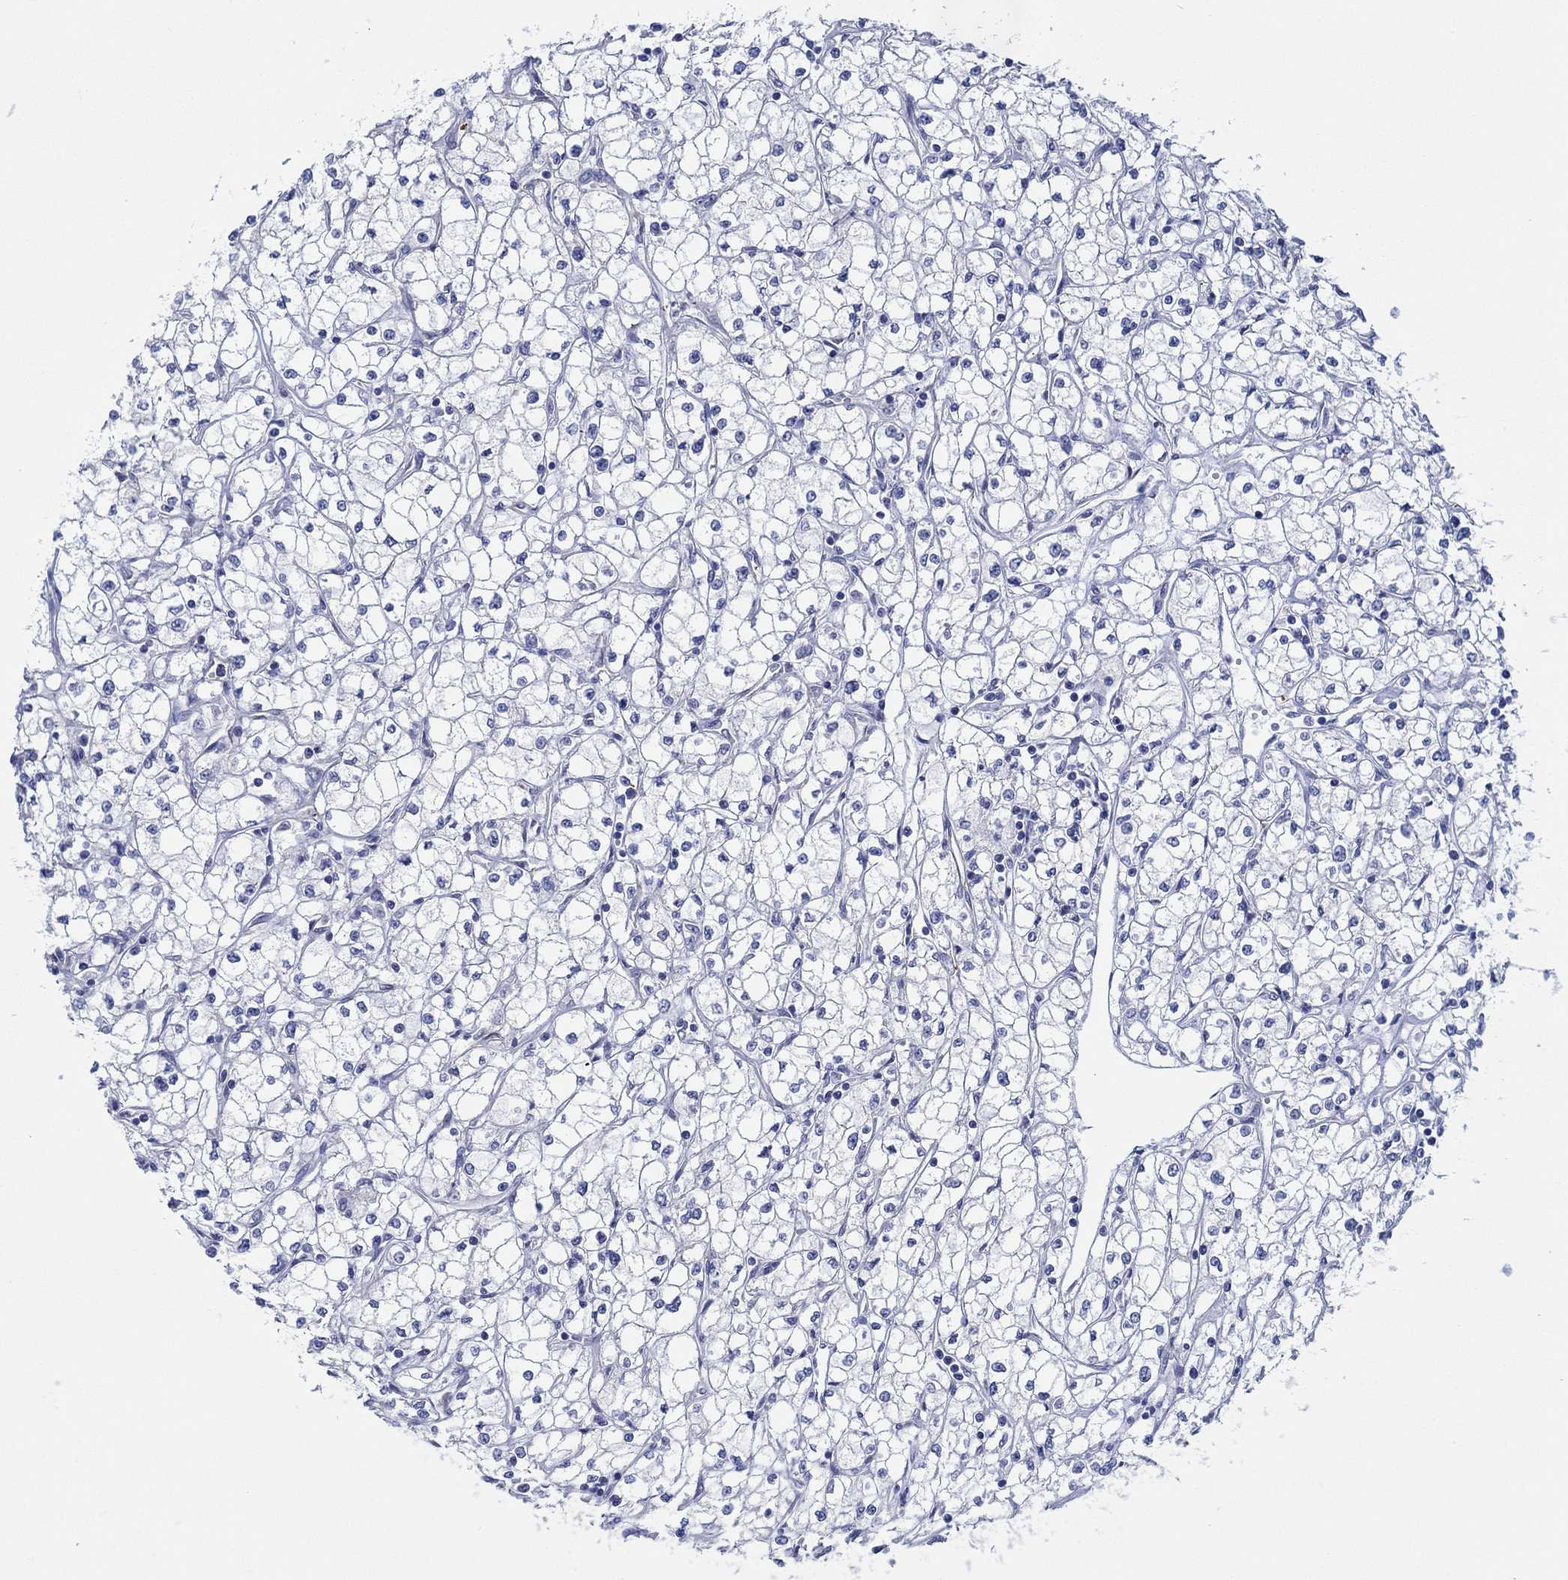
{"staining": {"intensity": "negative", "quantity": "none", "location": "none"}, "tissue": "renal cancer", "cell_type": "Tumor cells", "image_type": "cancer", "snomed": [{"axis": "morphology", "description": "Adenocarcinoma, NOS"}, {"axis": "topography", "description": "Kidney"}], "caption": "There is no significant positivity in tumor cells of renal cancer (adenocarcinoma).", "gene": "SLC27A3", "patient": {"sex": "male", "age": 67}}